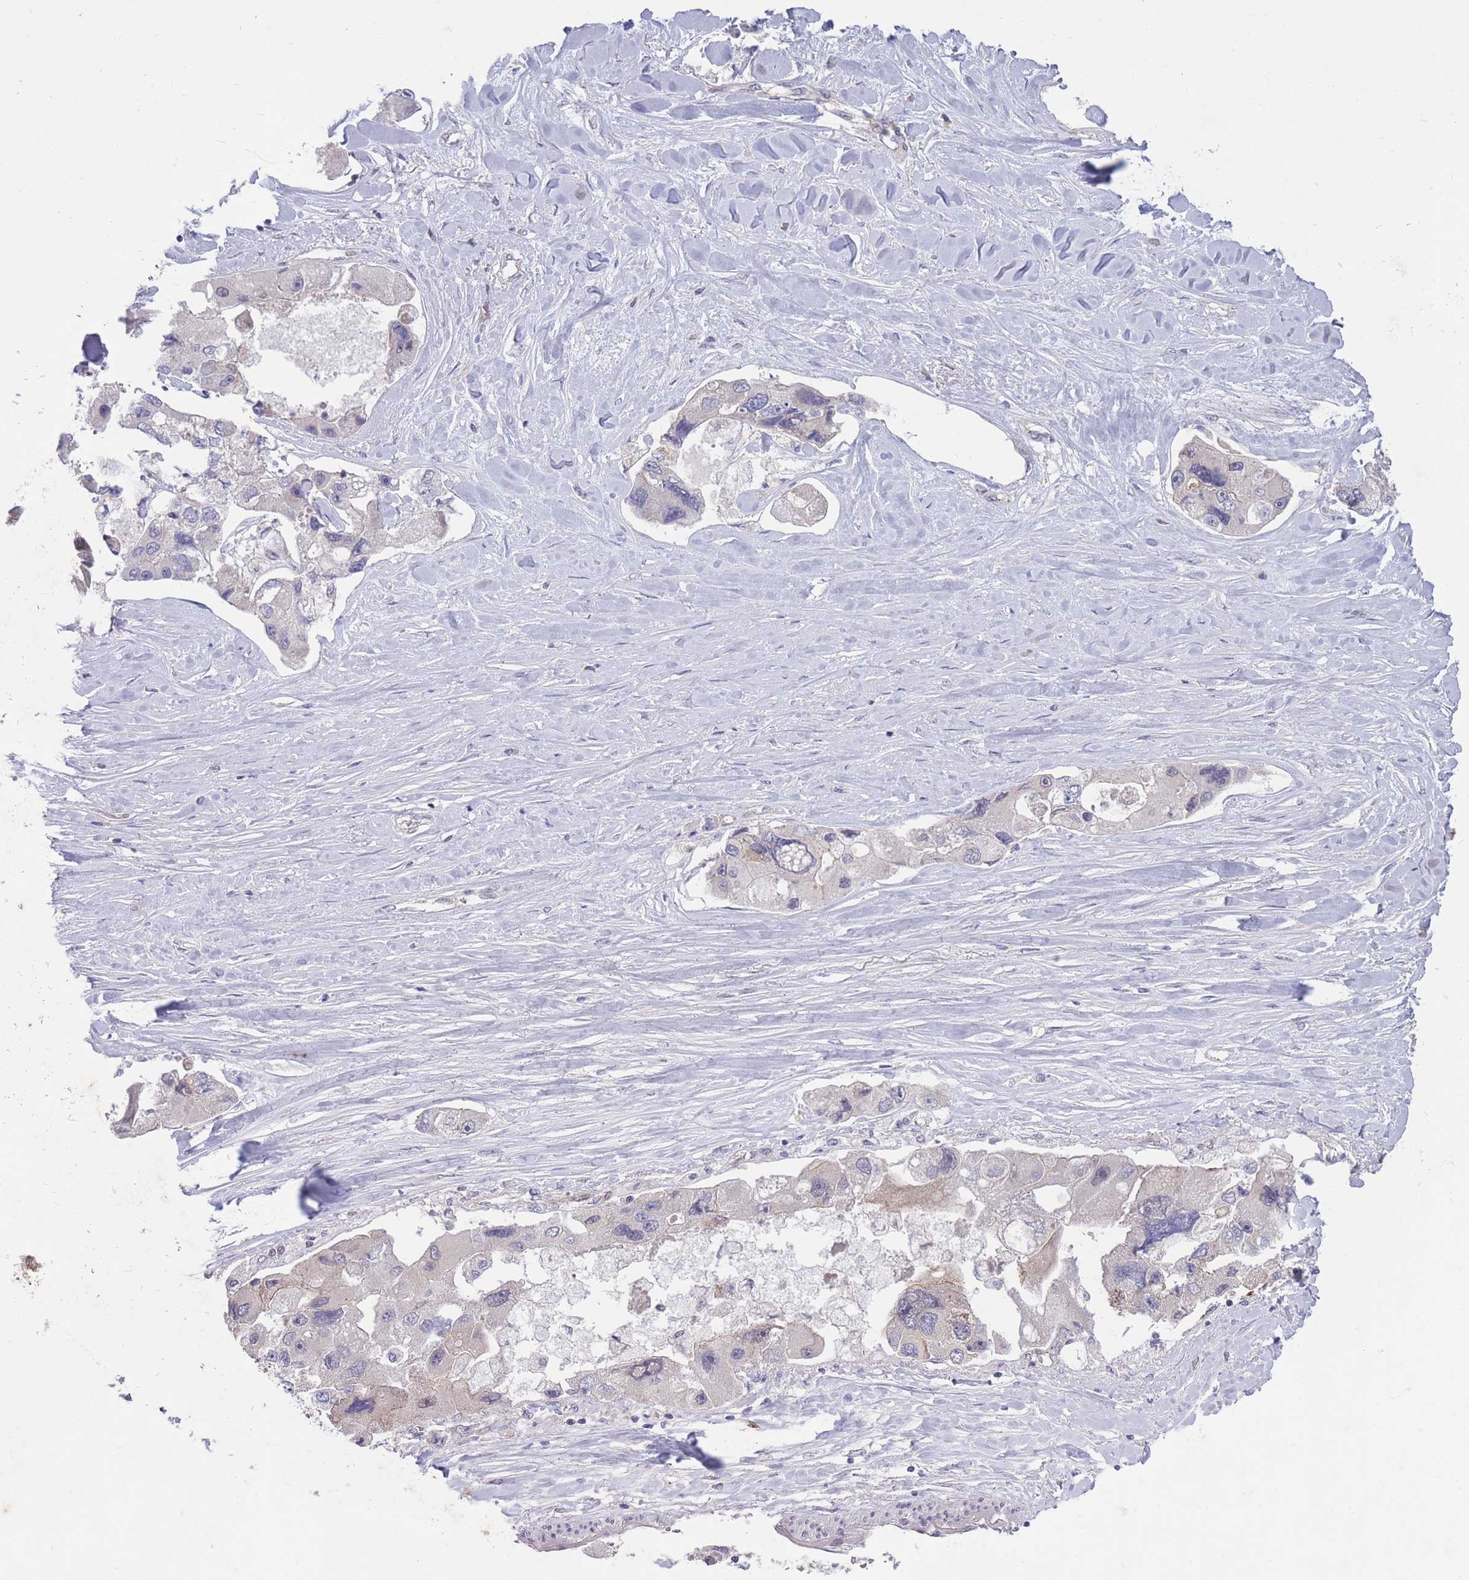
{"staining": {"intensity": "negative", "quantity": "none", "location": "none"}, "tissue": "lung cancer", "cell_type": "Tumor cells", "image_type": "cancer", "snomed": [{"axis": "morphology", "description": "Adenocarcinoma, NOS"}, {"axis": "topography", "description": "Lung"}], "caption": "Lung cancer (adenocarcinoma) stained for a protein using immunohistochemistry (IHC) demonstrates no staining tumor cells.", "gene": "RIC8A", "patient": {"sex": "female", "age": 54}}